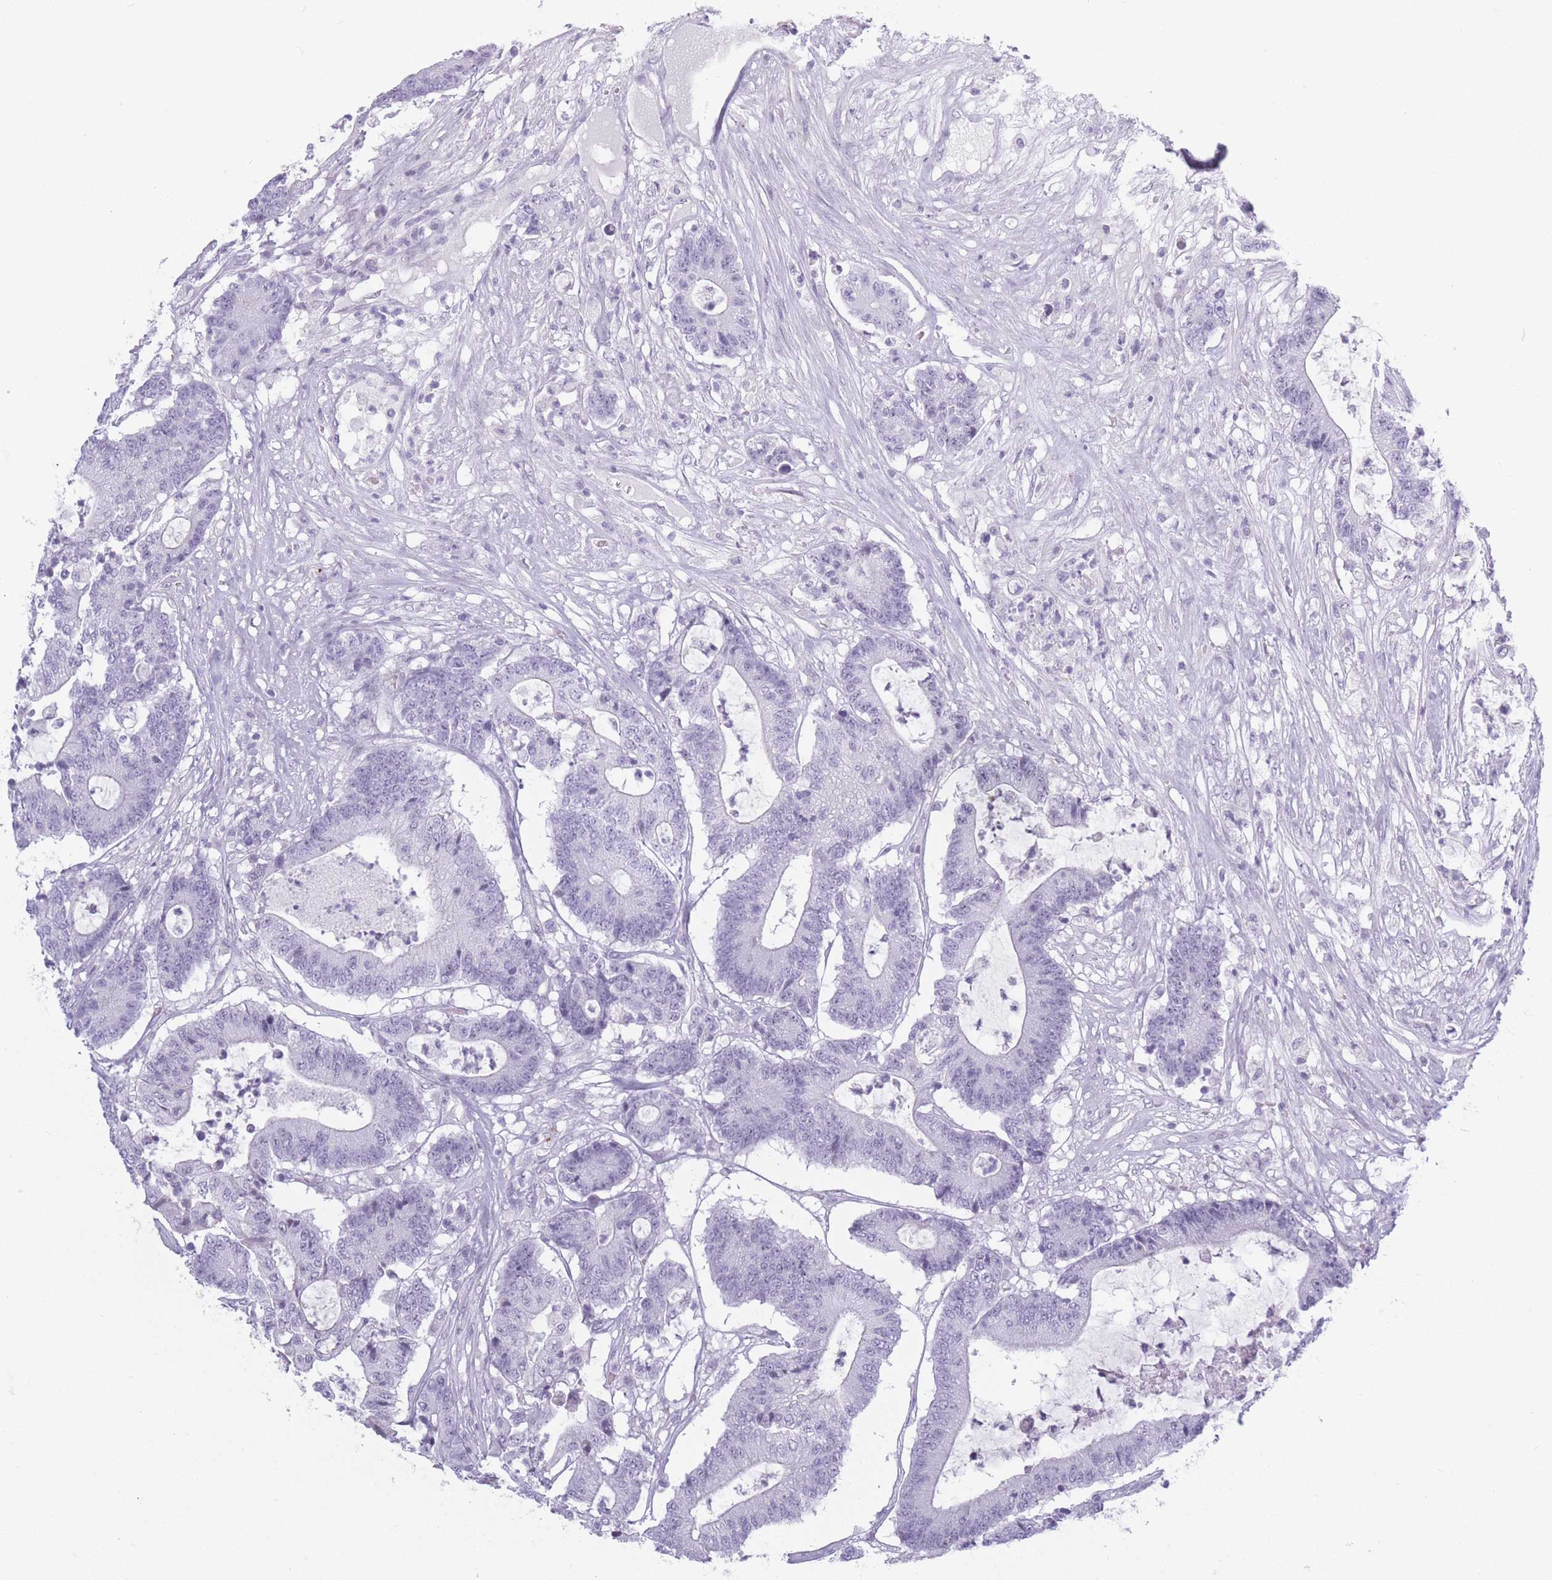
{"staining": {"intensity": "negative", "quantity": "none", "location": "none"}, "tissue": "colorectal cancer", "cell_type": "Tumor cells", "image_type": "cancer", "snomed": [{"axis": "morphology", "description": "Adenocarcinoma, NOS"}, {"axis": "topography", "description": "Colon"}], "caption": "This is an immunohistochemistry (IHC) histopathology image of colorectal adenocarcinoma. There is no expression in tumor cells.", "gene": "PLEKHG2", "patient": {"sex": "female", "age": 84}}